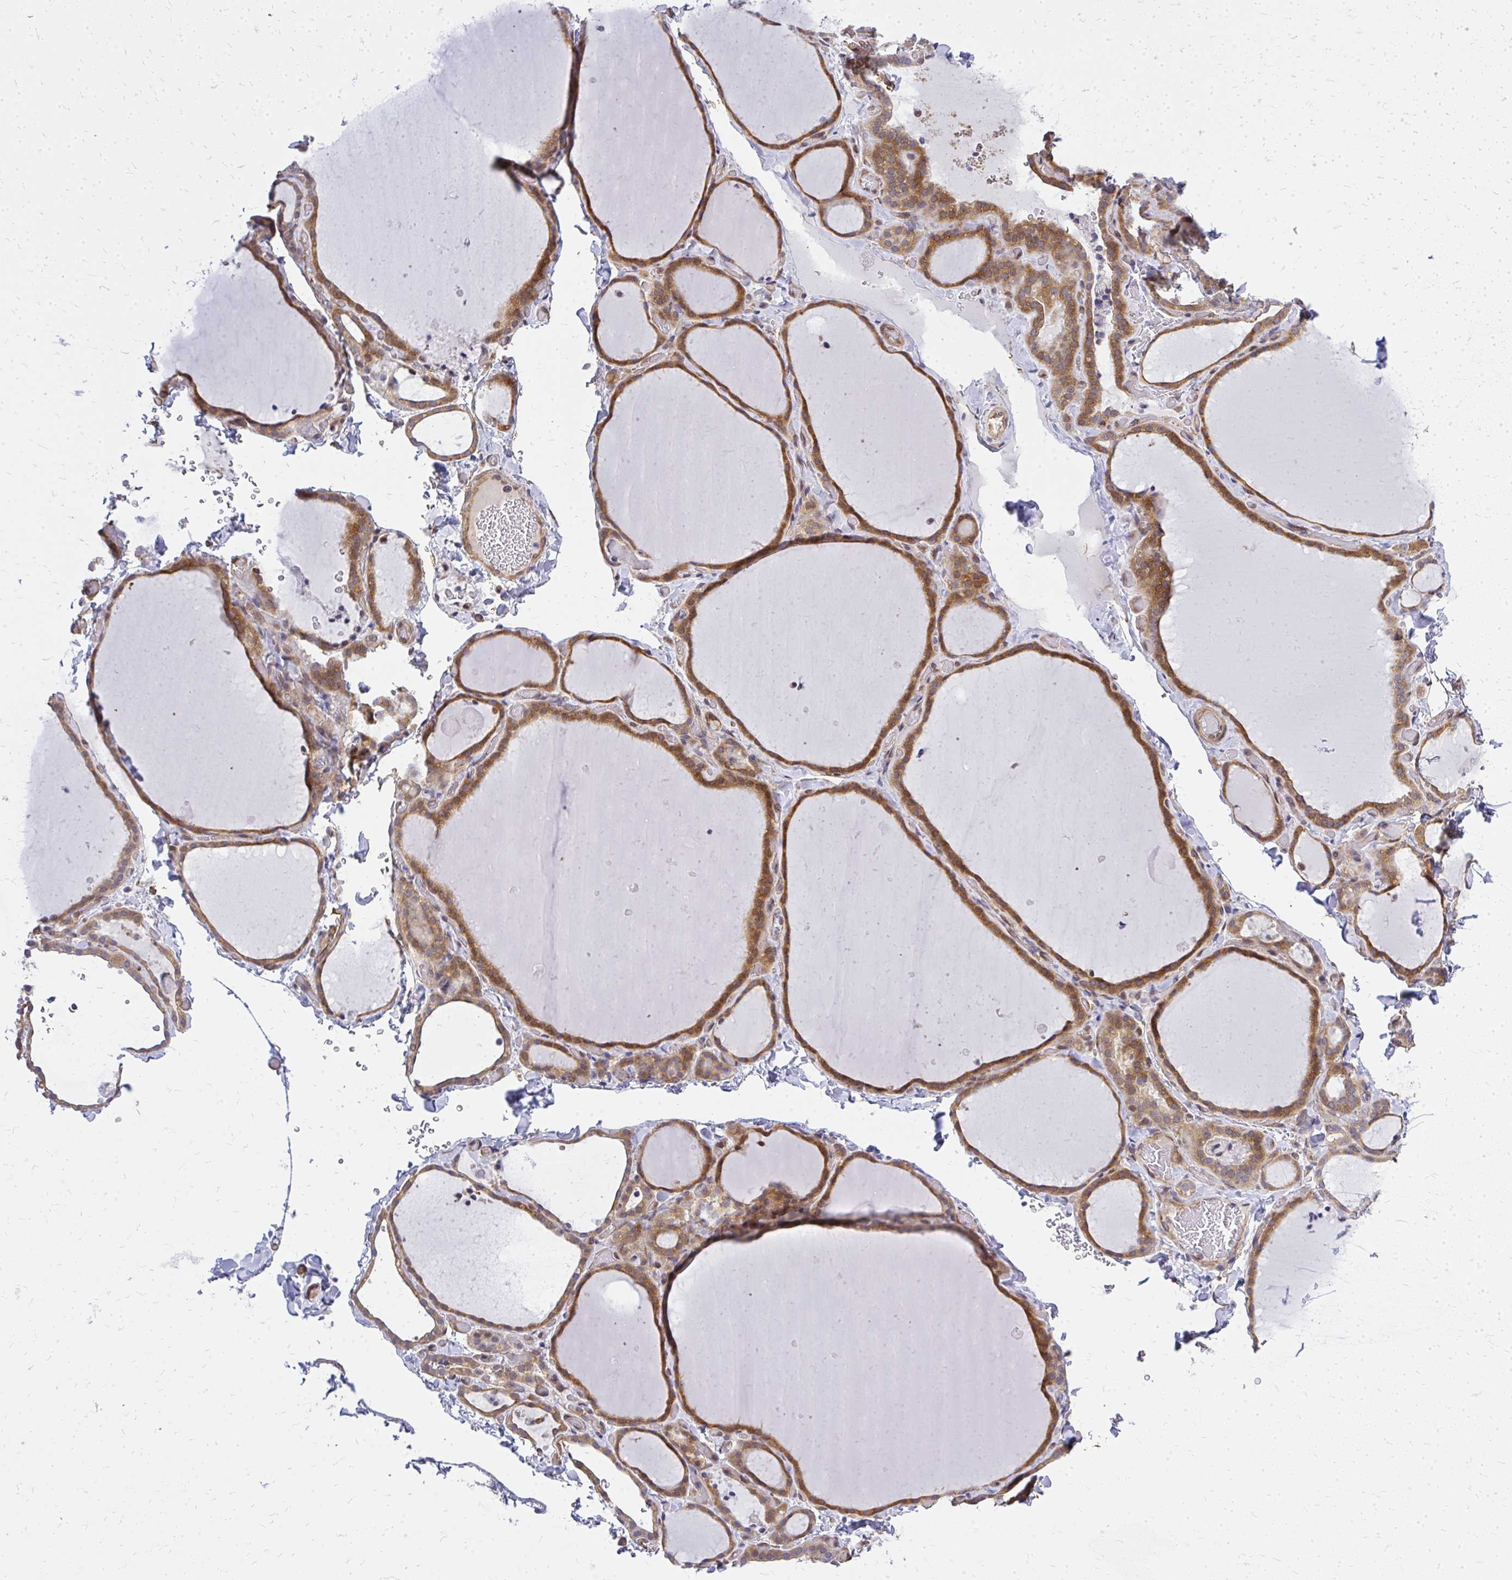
{"staining": {"intensity": "moderate", "quantity": "25%-75%", "location": "cytoplasmic/membranous"}, "tissue": "thyroid gland", "cell_type": "Glandular cells", "image_type": "normal", "snomed": [{"axis": "morphology", "description": "Normal tissue, NOS"}, {"axis": "topography", "description": "Thyroid gland"}], "caption": "Protein analysis of normal thyroid gland demonstrates moderate cytoplasmic/membranous expression in about 25%-75% of glandular cells.", "gene": "ENSG00000258472", "patient": {"sex": "female", "age": 22}}